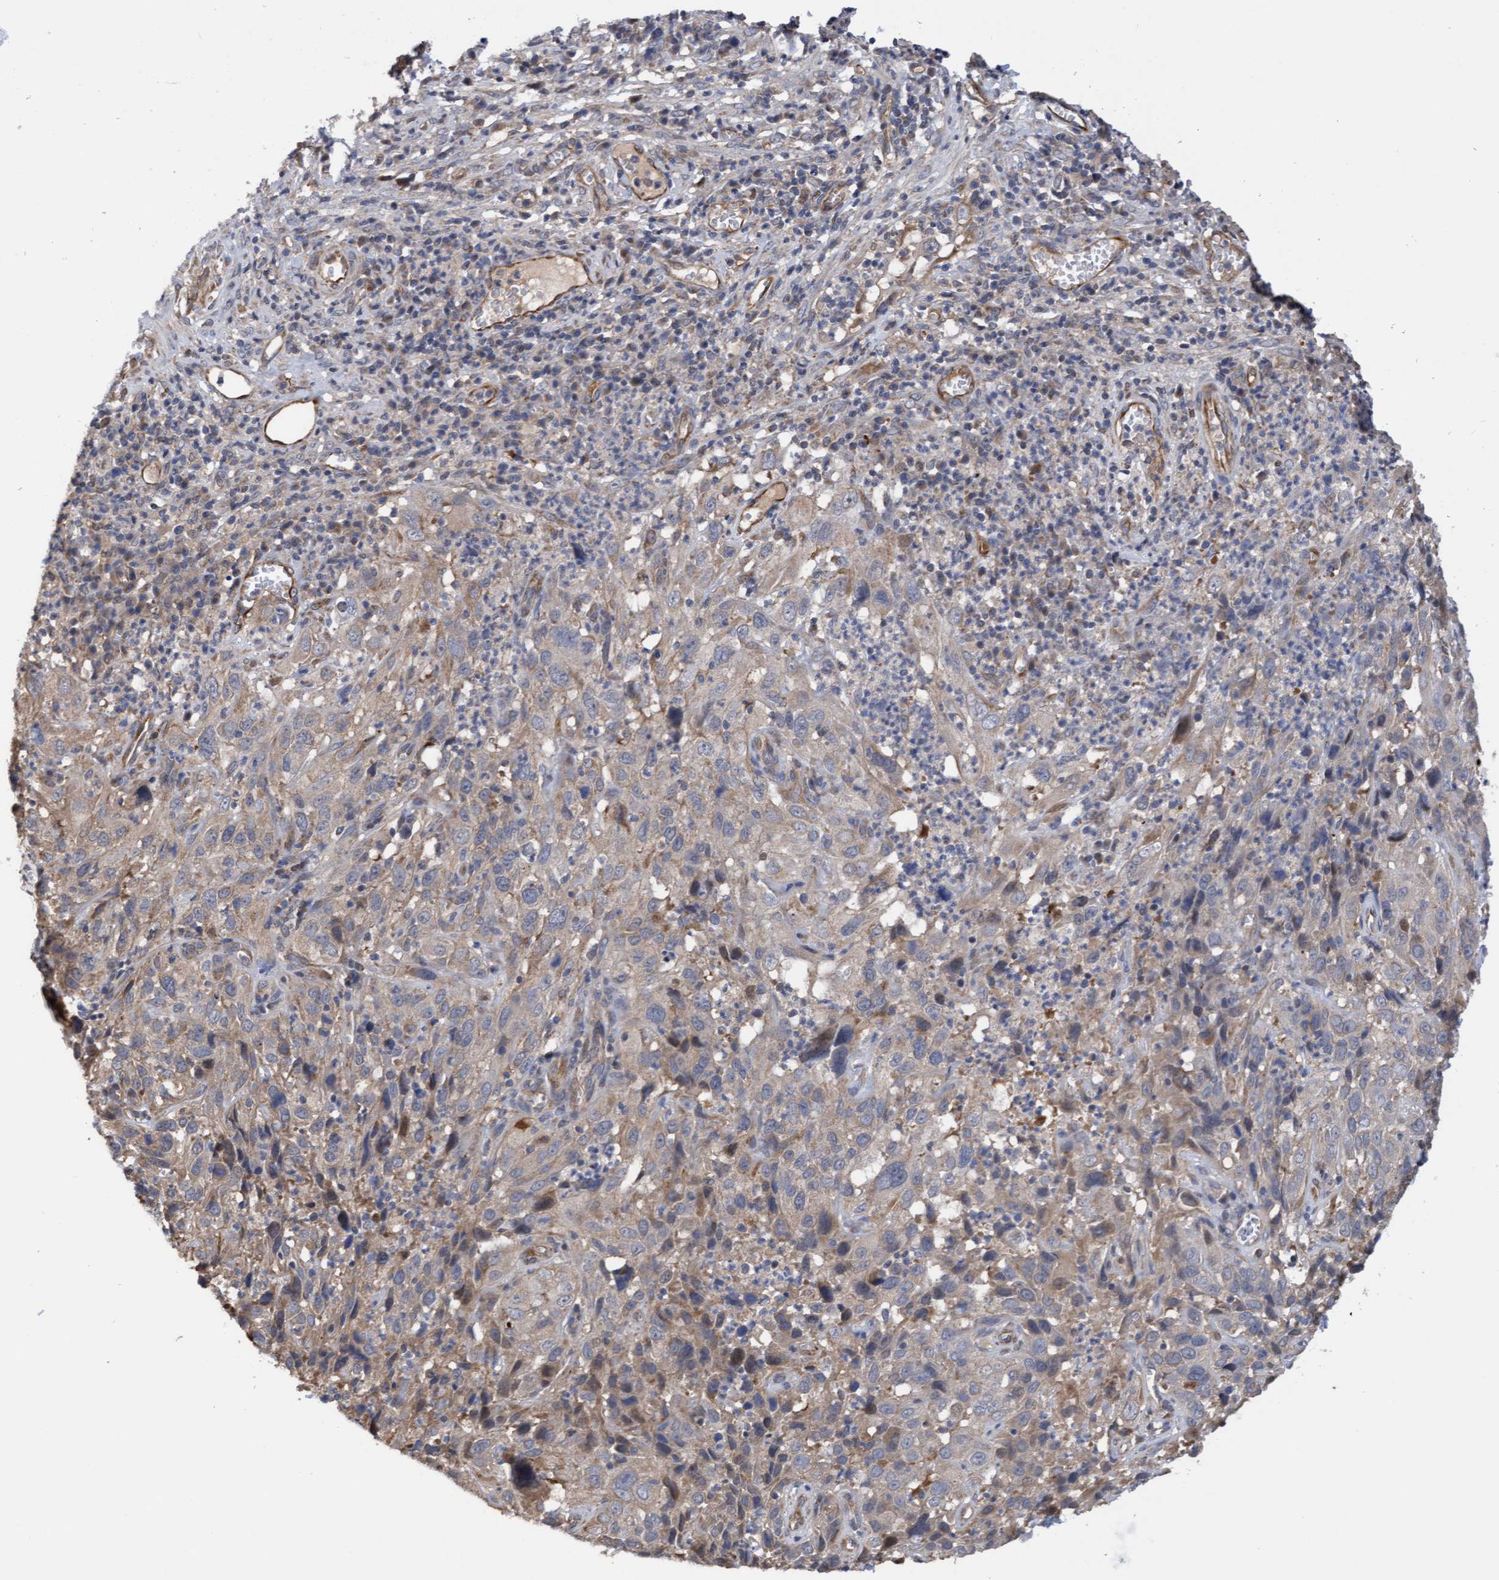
{"staining": {"intensity": "weak", "quantity": "<25%", "location": "cytoplasmic/membranous"}, "tissue": "cervical cancer", "cell_type": "Tumor cells", "image_type": "cancer", "snomed": [{"axis": "morphology", "description": "Squamous cell carcinoma, NOS"}, {"axis": "topography", "description": "Cervix"}], "caption": "DAB (3,3'-diaminobenzidine) immunohistochemical staining of cervical cancer (squamous cell carcinoma) exhibits no significant expression in tumor cells.", "gene": "ITFG1", "patient": {"sex": "female", "age": 32}}